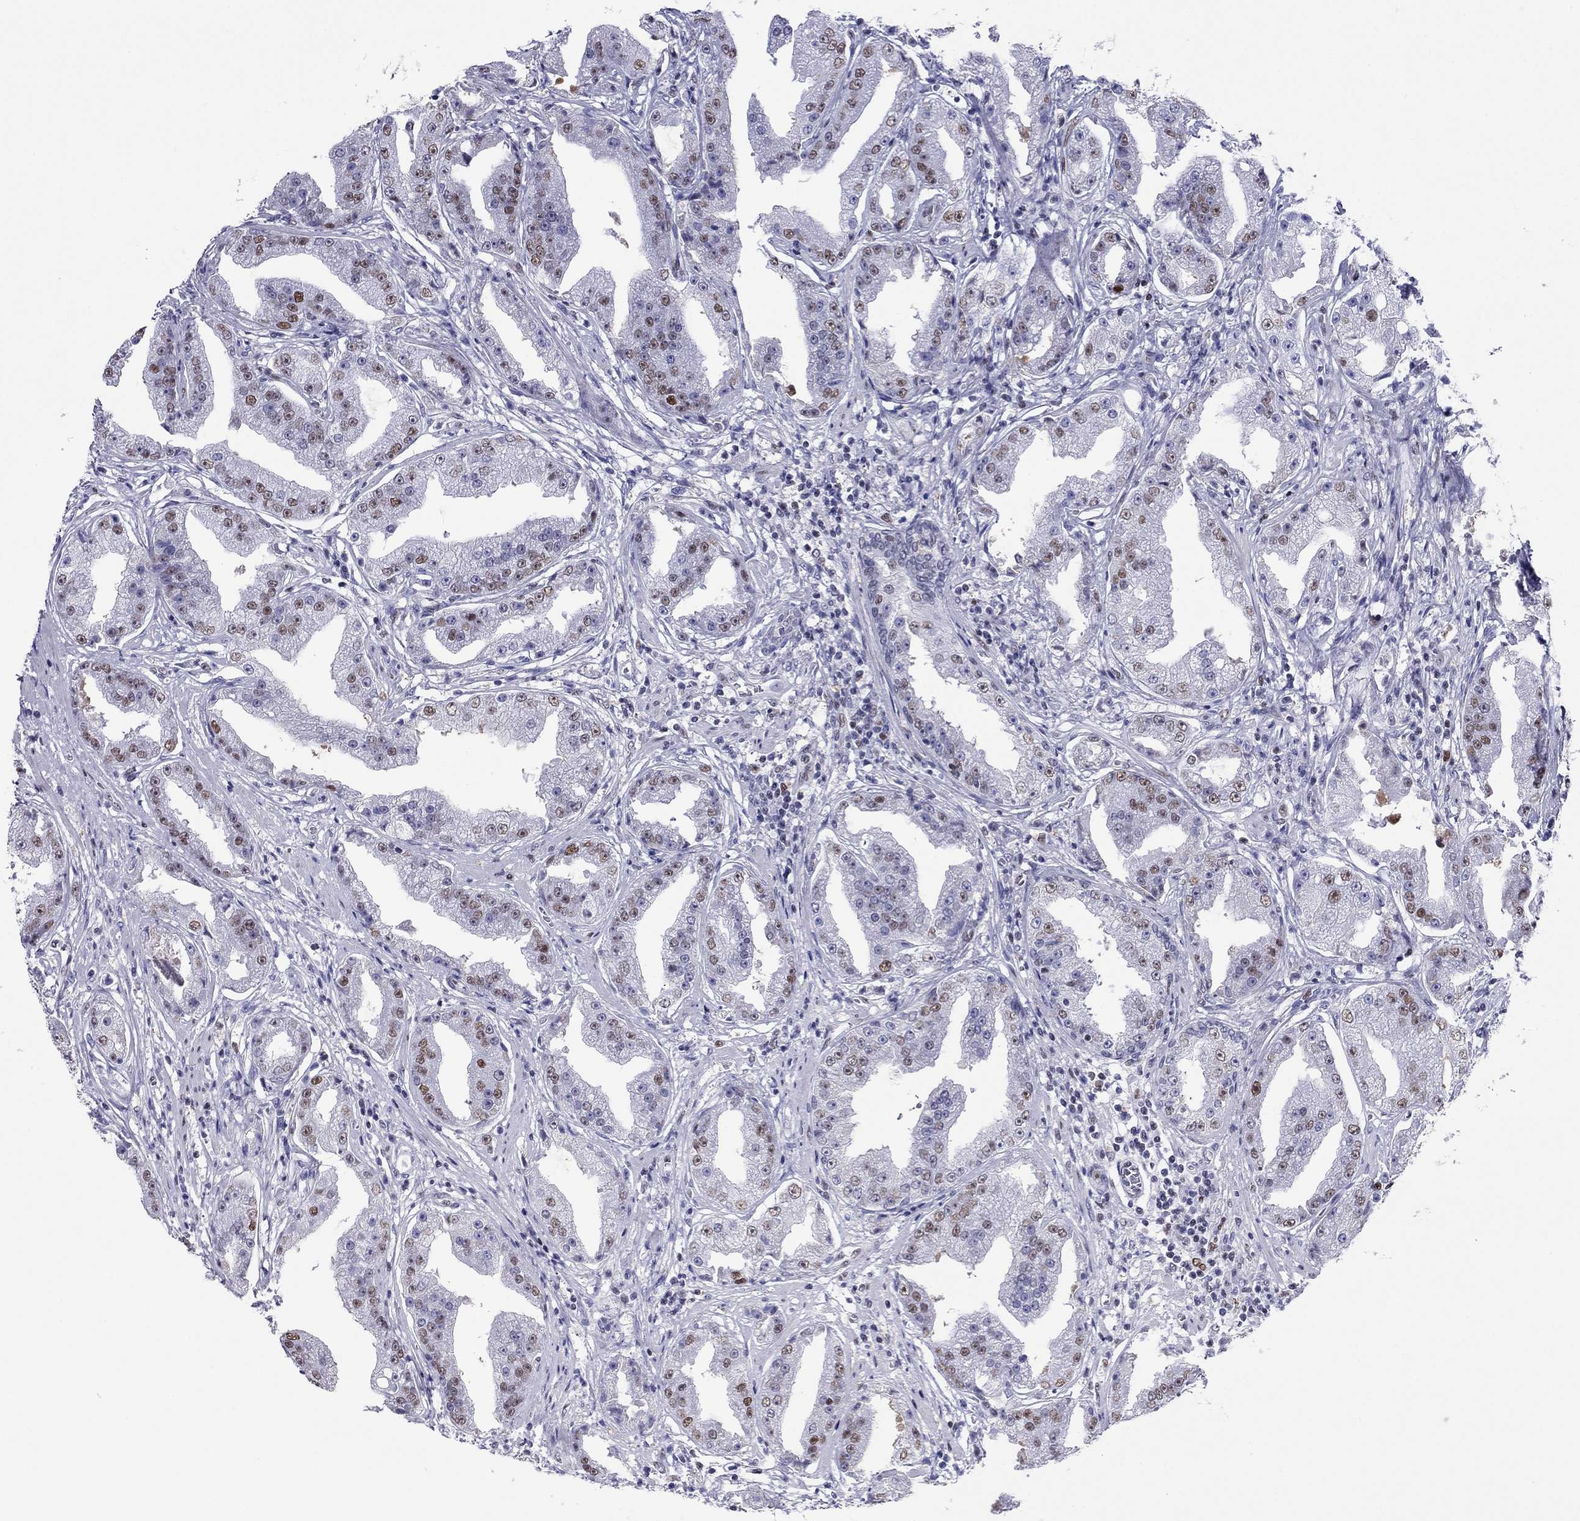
{"staining": {"intensity": "moderate", "quantity": "25%-75%", "location": "nuclear"}, "tissue": "prostate cancer", "cell_type": "Tumor cells", "image_type": "cancer", "snomed": [{"axis": "morphology", "description": "Adenocarcinoma, Low grade"}, {"axis": "topography", "description": "Prostate"}], "caption": "Immunohistochemistry histopathology image of low-grade adenocarcinoma (prostate) stained for a protein (brown), which displays medium levels of moderate nuclear expression in approximately 25%-75% of tumor cells.", "gene": "PPM1G", "patient": {"sex": "male", "age": 62}}